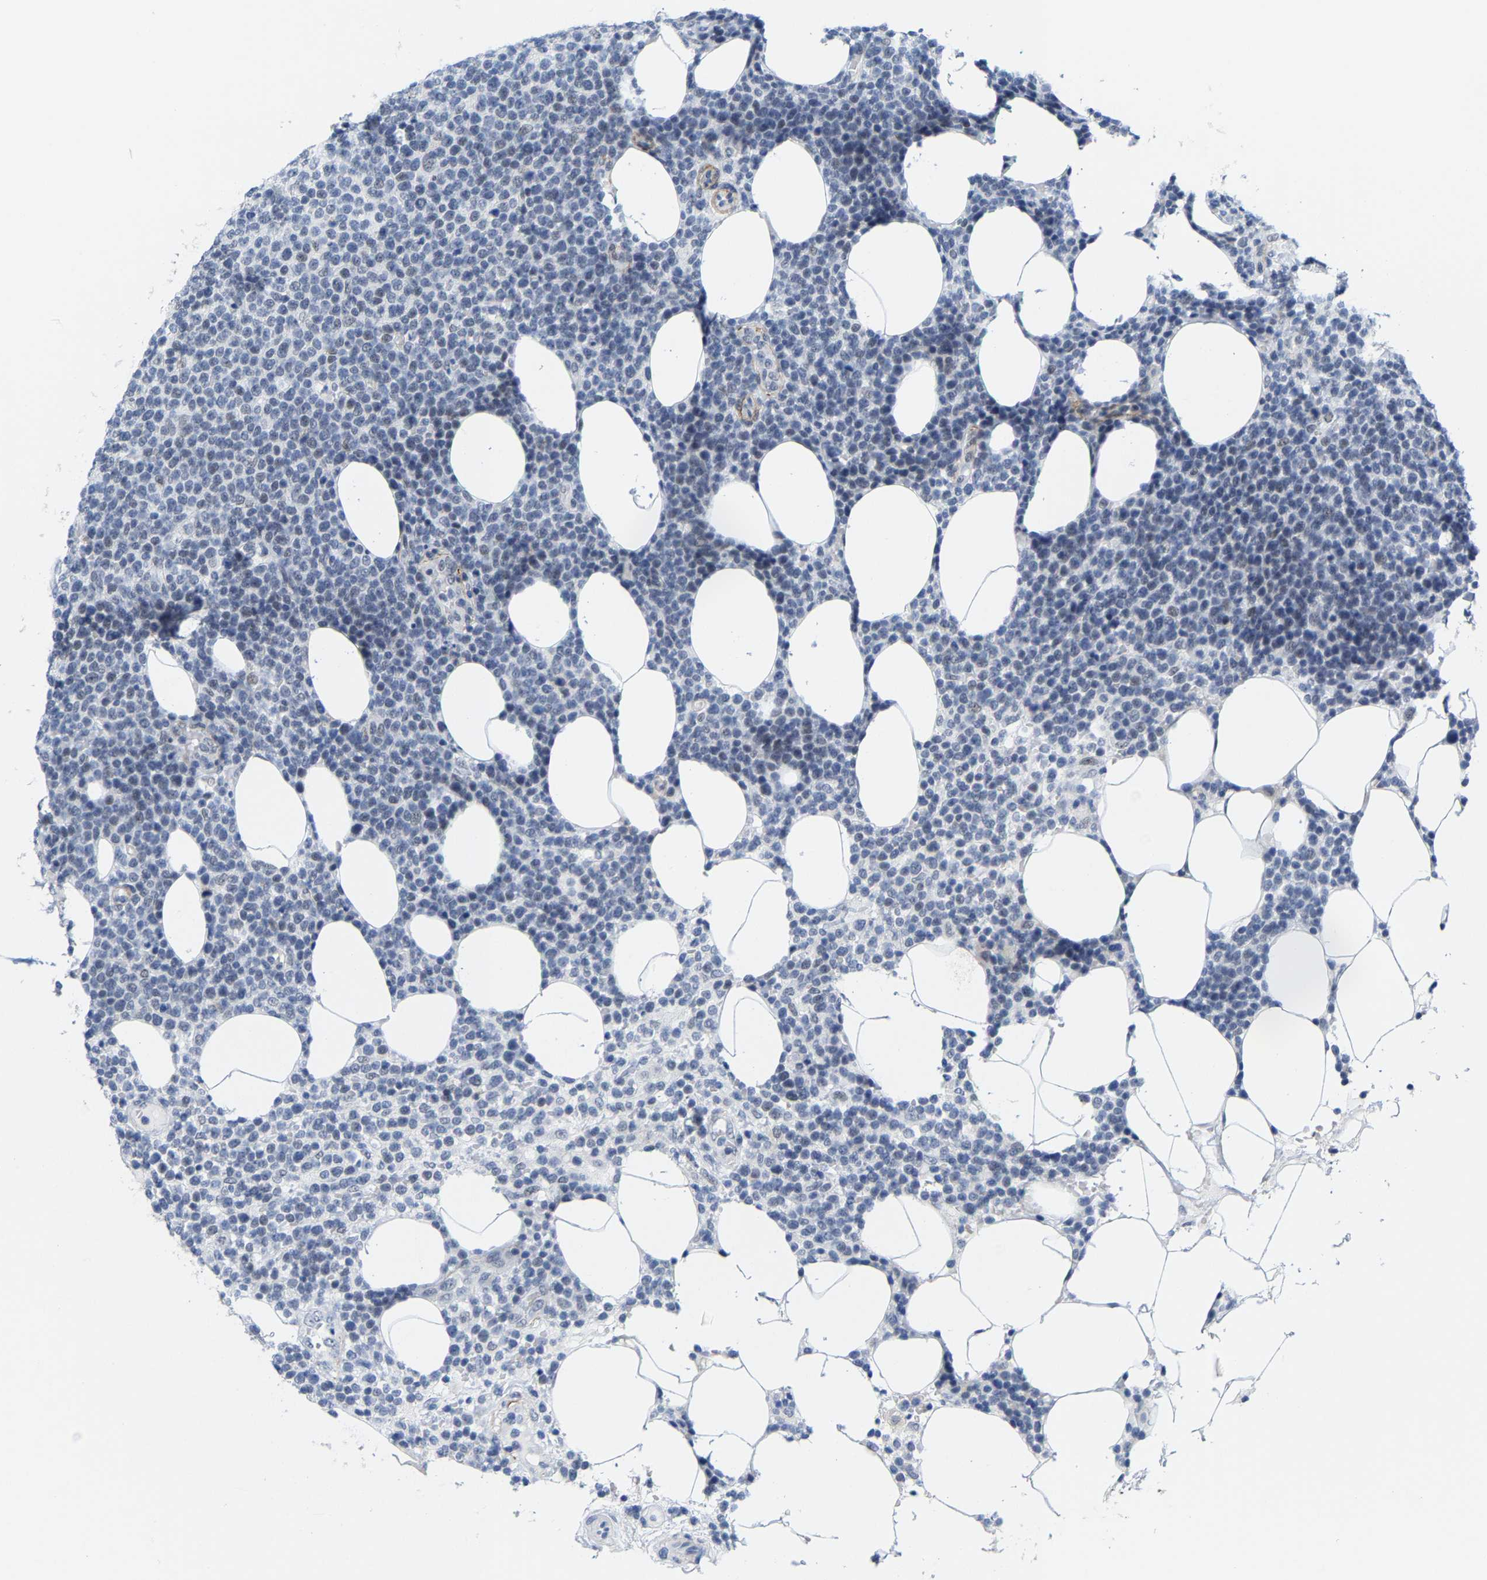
{"staining": {"intensity": "weak", "quantity": "<25%", "location": "nuclear"}, "tissue": "lymphoma", "cell_type": "Tumor cells", "image_type": "cancer", "snomed": [{"axis": "morphology", "description": "Malignant lymphoma, non-Hodgkin's type, High grade"}, {"axis": "topography", "description": "Lymph node"}], "caption": "High power microscopy micrograph of an immunohistochemistry (IHC) histopathology image of lymphoma, revealing no significant staining in tumor cells.", "gene": "FAM180A", "patient": {"sex": "male", "age": 61}}